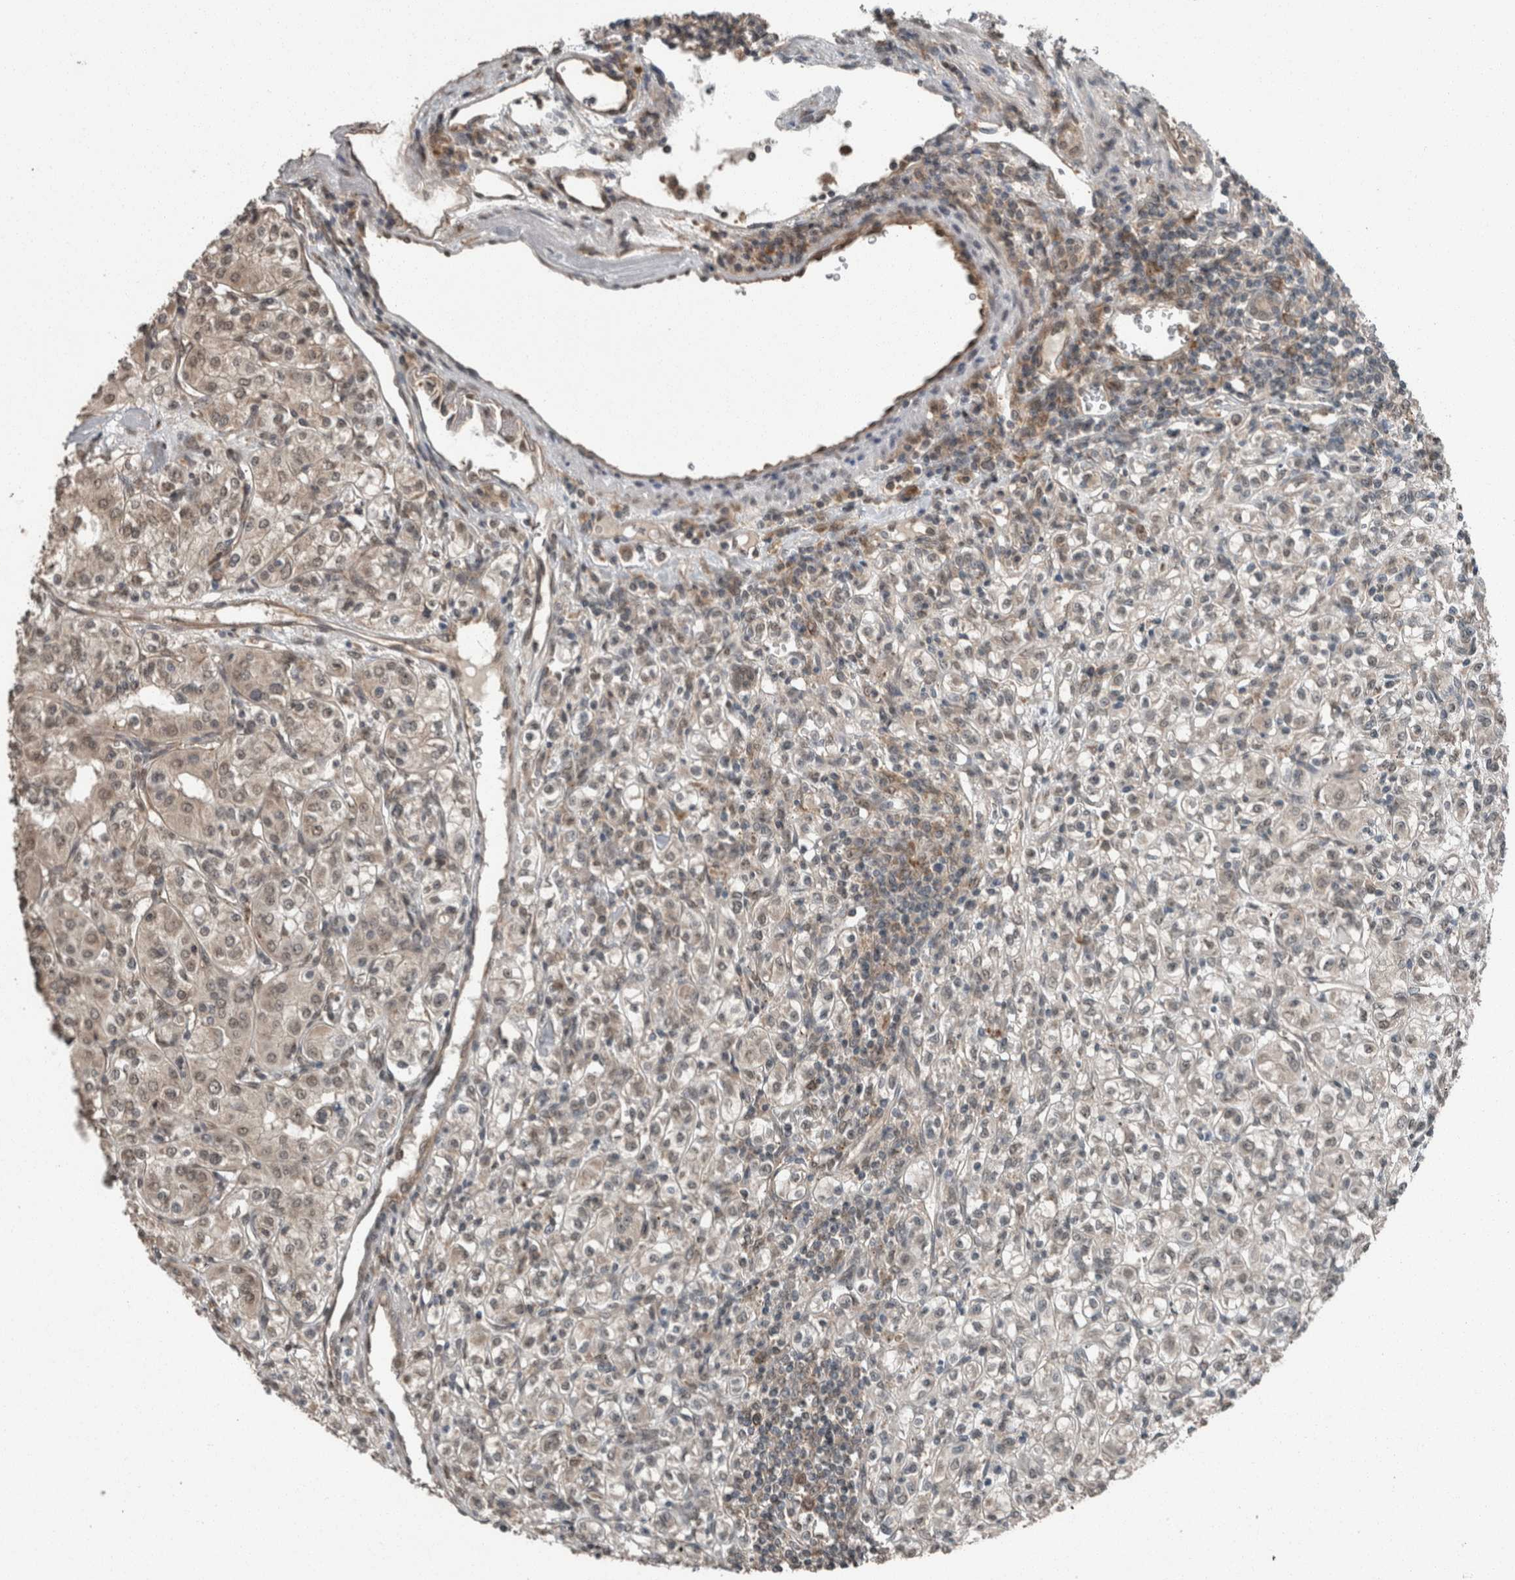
{"staining": {"intensity": "weak", "quantity": "<25%", "location": "nuclear"}, "tissue": "renal cancer", "cell_type": "Tumor cells", "image_type": "cancer", "snomed": [{"axis": "morphology", "description": "Adenocarcinoma, NOS"}, {"axis": "topography", "description": "Kidney"}], "caption": "Tumor cells show no significant expression in renal cancer. The staining is performed using DAB (3,3'-diaminobenzidine) brown chromogen with nuclei counter-stained in using hematoxylin.", "gene": "MYO1E", "patient": {"sex": "male", "age": 77}}